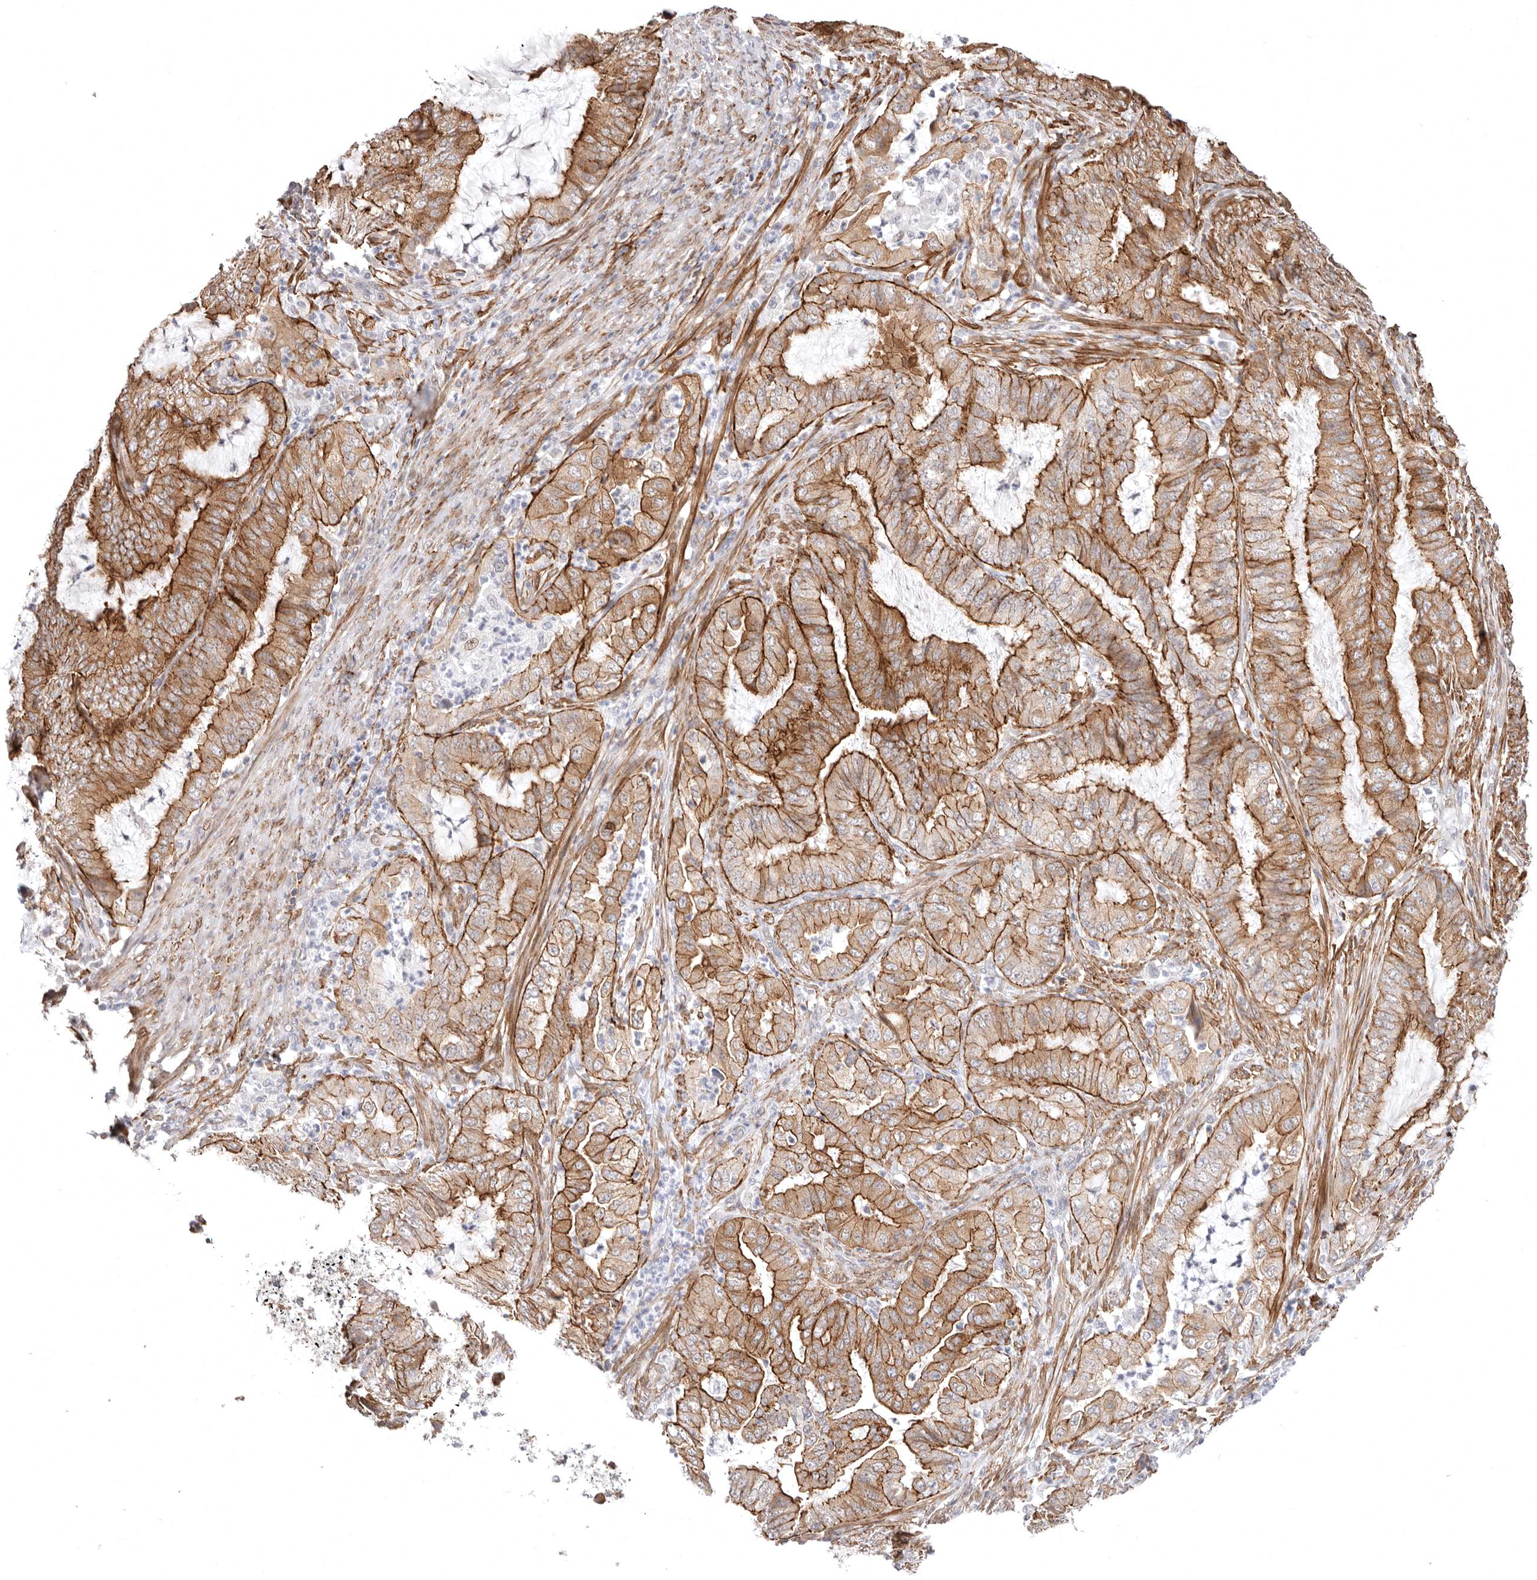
{"staining": {"intensity": "moderate", "quantity": ">75%", "location": "cytoplasmic/membranous"}, "tissue": "endometrial cancer", "cell_type": "Tumor cells", "image_type": "cancer", "snomed": [{"axis": "morphology", "description": "Adenocarcinoma, NOS"}, {"axis": "topography", "description": "Endometrium"}], "caption": "About >75% of tumor cells in adenocarcinoma (endometrial) display moderate cytoplasmic/membranous protein staining as visualized by brown immunohistochemical staining.", "gene": "SZT2", "patient": {"sex": "female", "age": 51}}